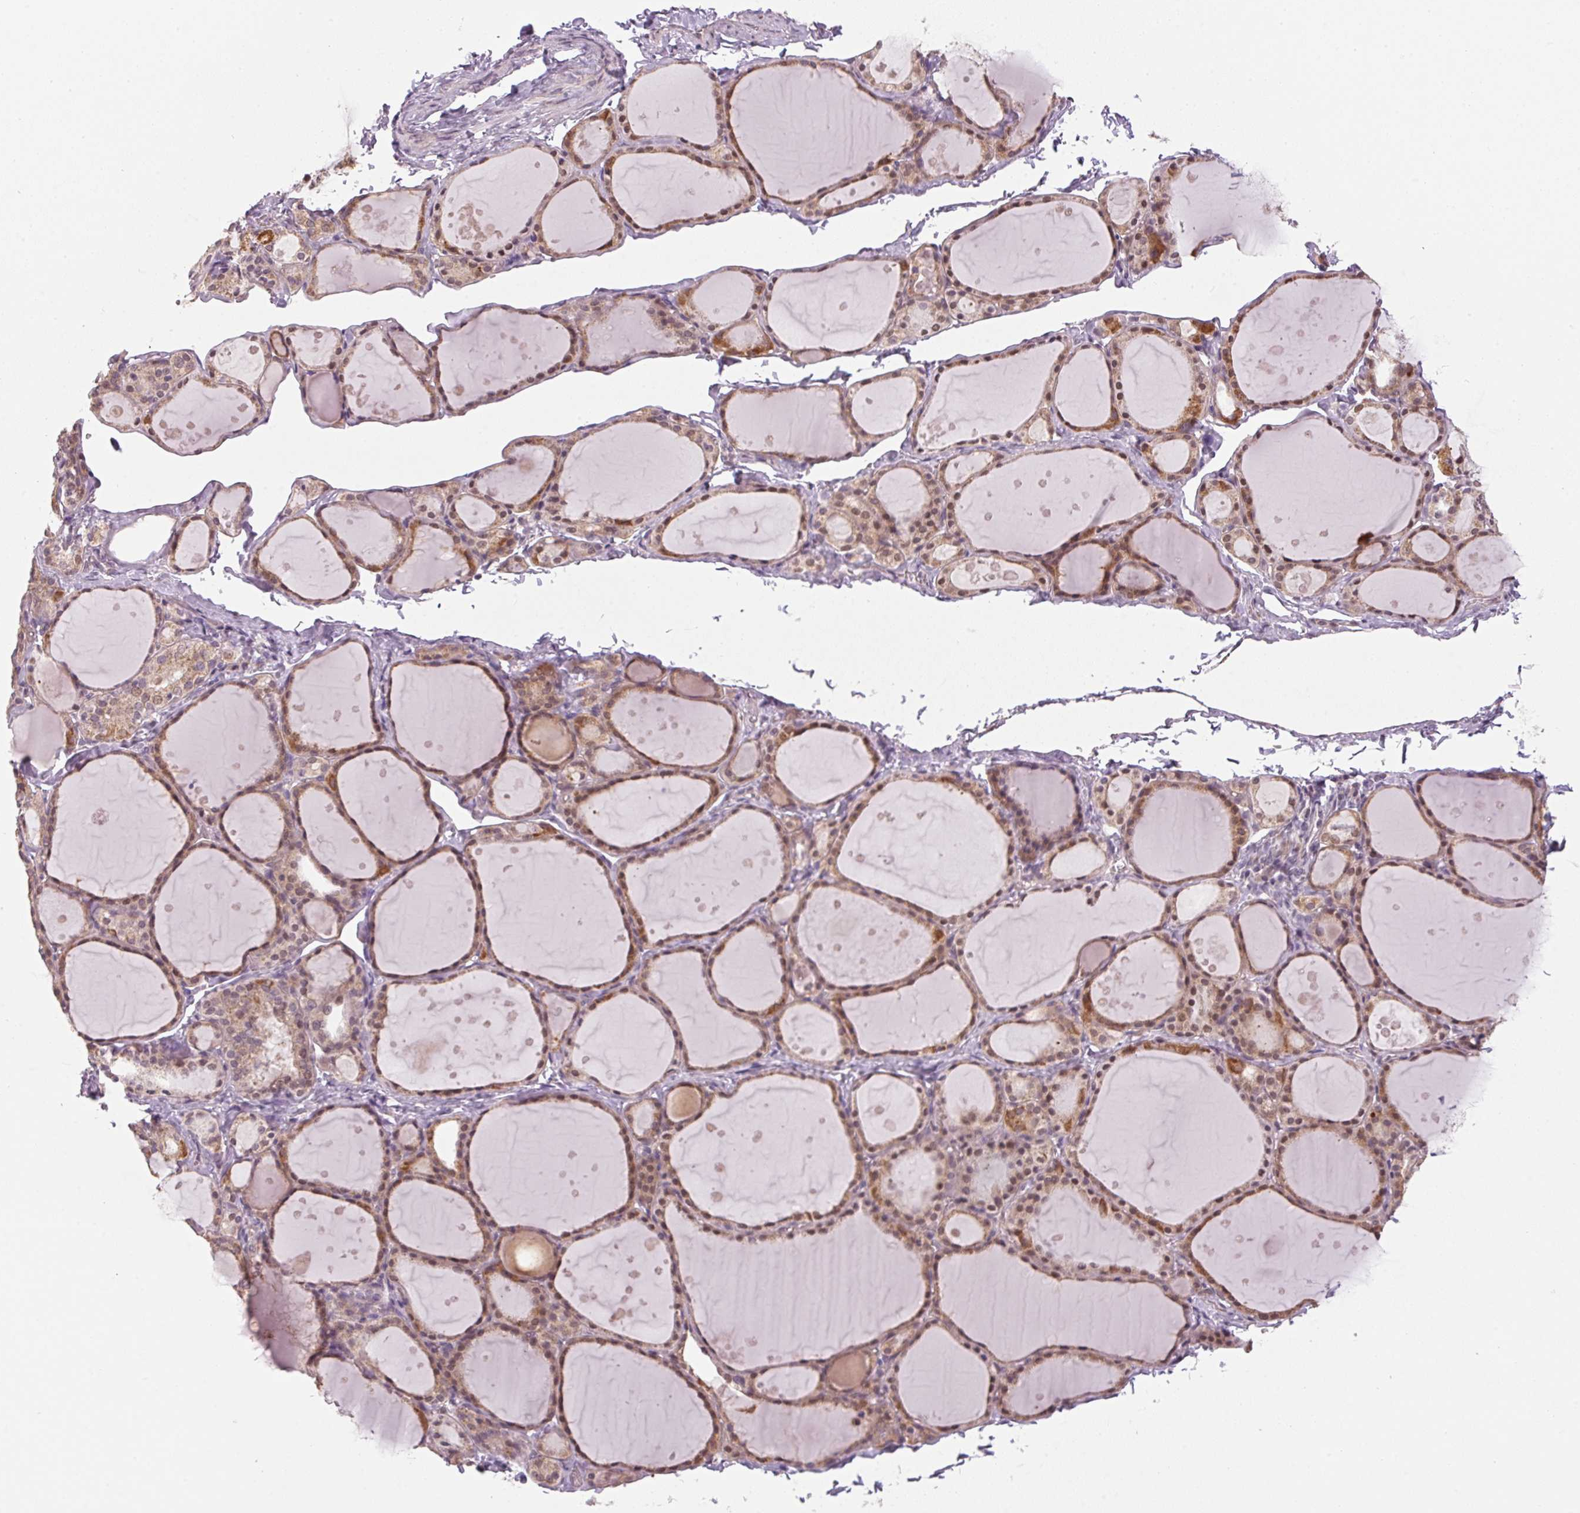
{"staining": {"intensity": "weak", "quantity": ">75%", "location": "cytoplasmic/membranous,nuclear"}, "tissue": "thyroid gland", "cell_type": "Glandular cells", "image_type": "normal", "snomed": [{"axis": "morphology", "description": "Normal tissue, NOS"}, {"axis": "topography", "description": "Thyroid gland"}], "caption": "Approximately >75% of glandular cells in benign thyroid gland exhibit weak cytoplasmic/membranous,nuclear protein positivity as visualized by brown immunohistochemical staining.", "gene": "SC5D", "patient": {"sex": "male", "age": 68}}